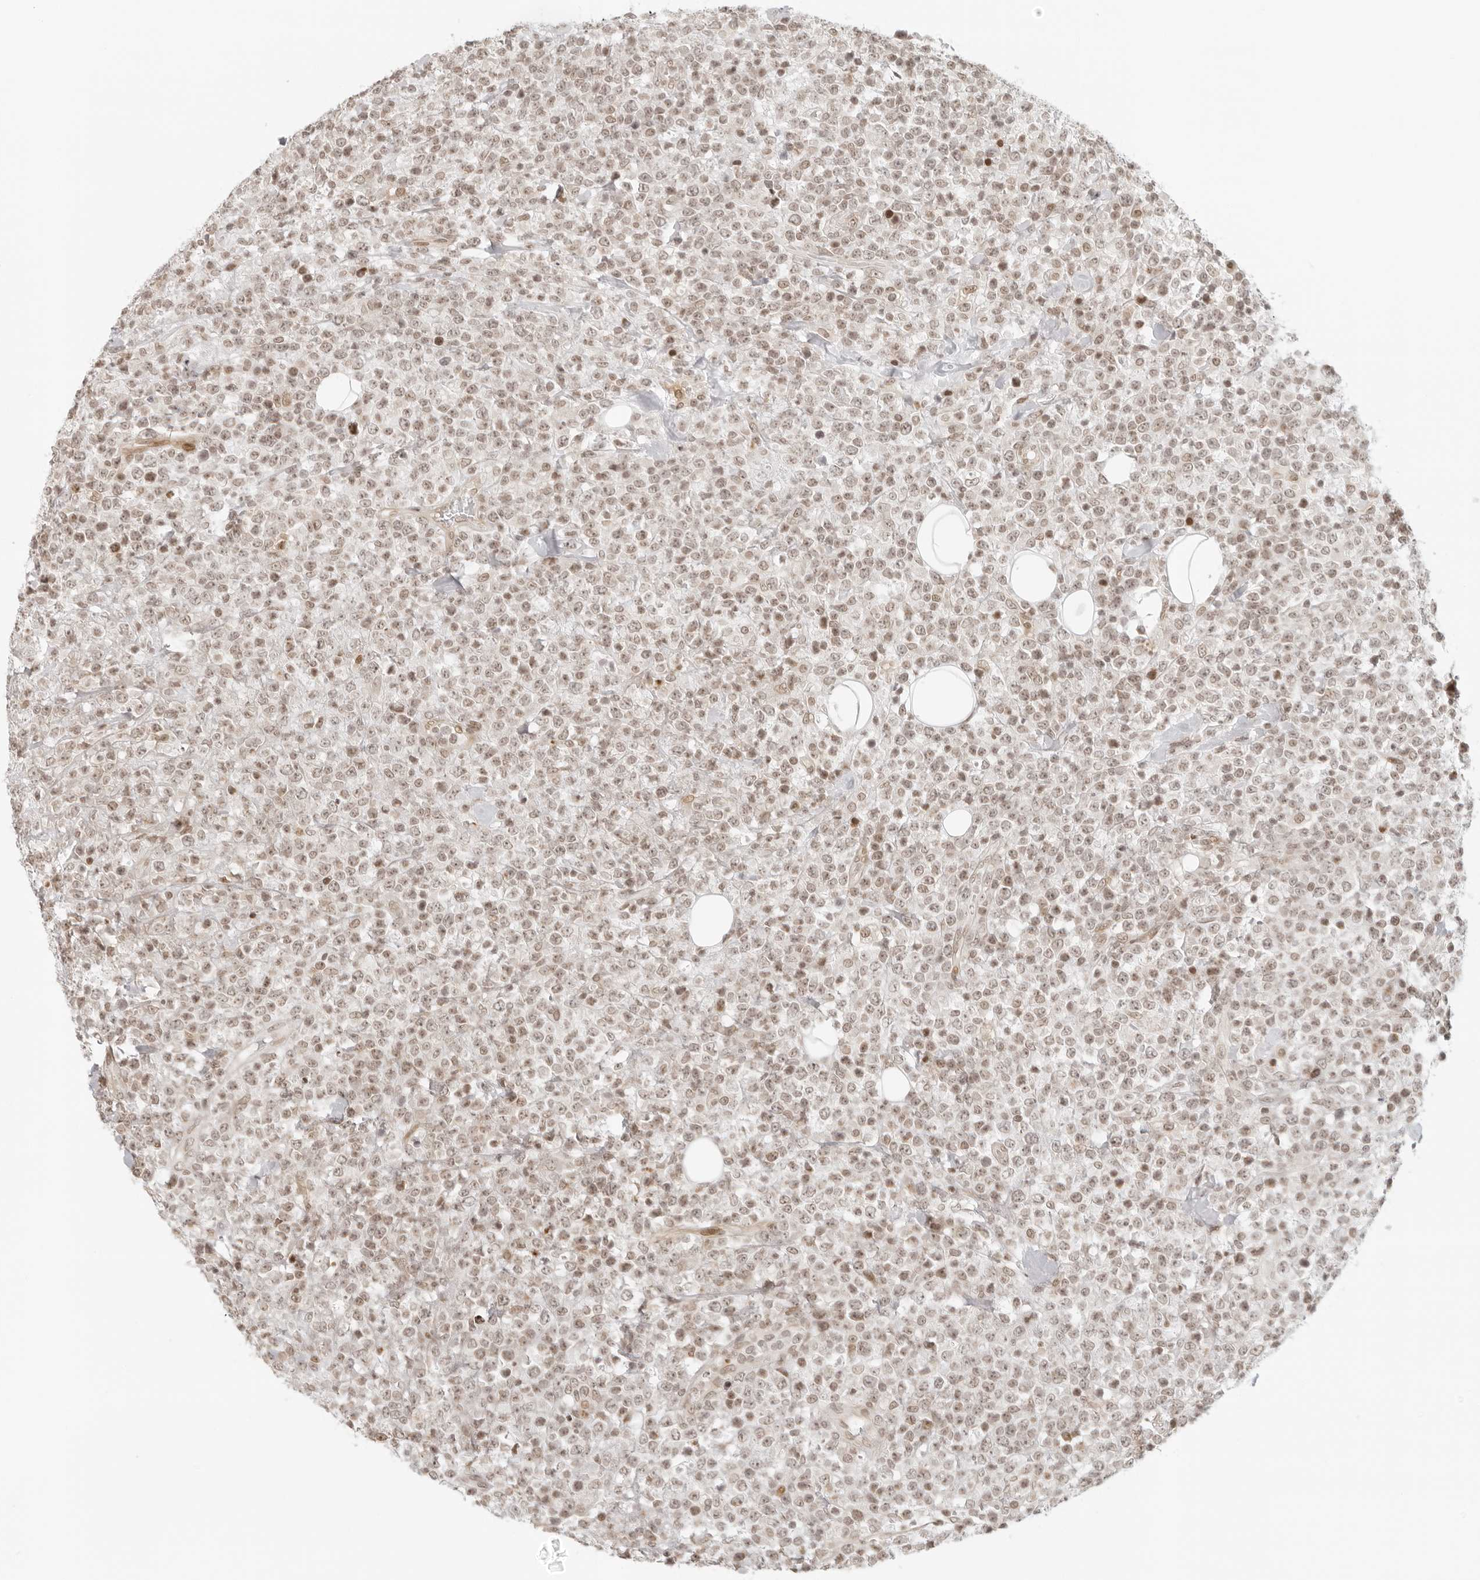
{"staining": {"intensity": "weak", "quantity": ">75%", "location": "nuclear"}, "tissue": "lymphoma", "cell_type": "Tumor cells", "image_type": "cancer", "snomed": [{"axis": "morphology", "description": "Malignant lymphoma, non-Hodgkin's type, High grade"}, {"axis": "topography", "description": "Colon"}], "caption": "Brown immunohistochemical staining in human malignant lymphoma, non-Hodgkin's type (high-grade) demonstrates weak nuclear expression in approximately >75% of tumor cells. The protein of interest is shown in brown color, while the nuclei are stained blue.", "gene": "ZNF407", "patient": {"sex": "female", "age": 53}}